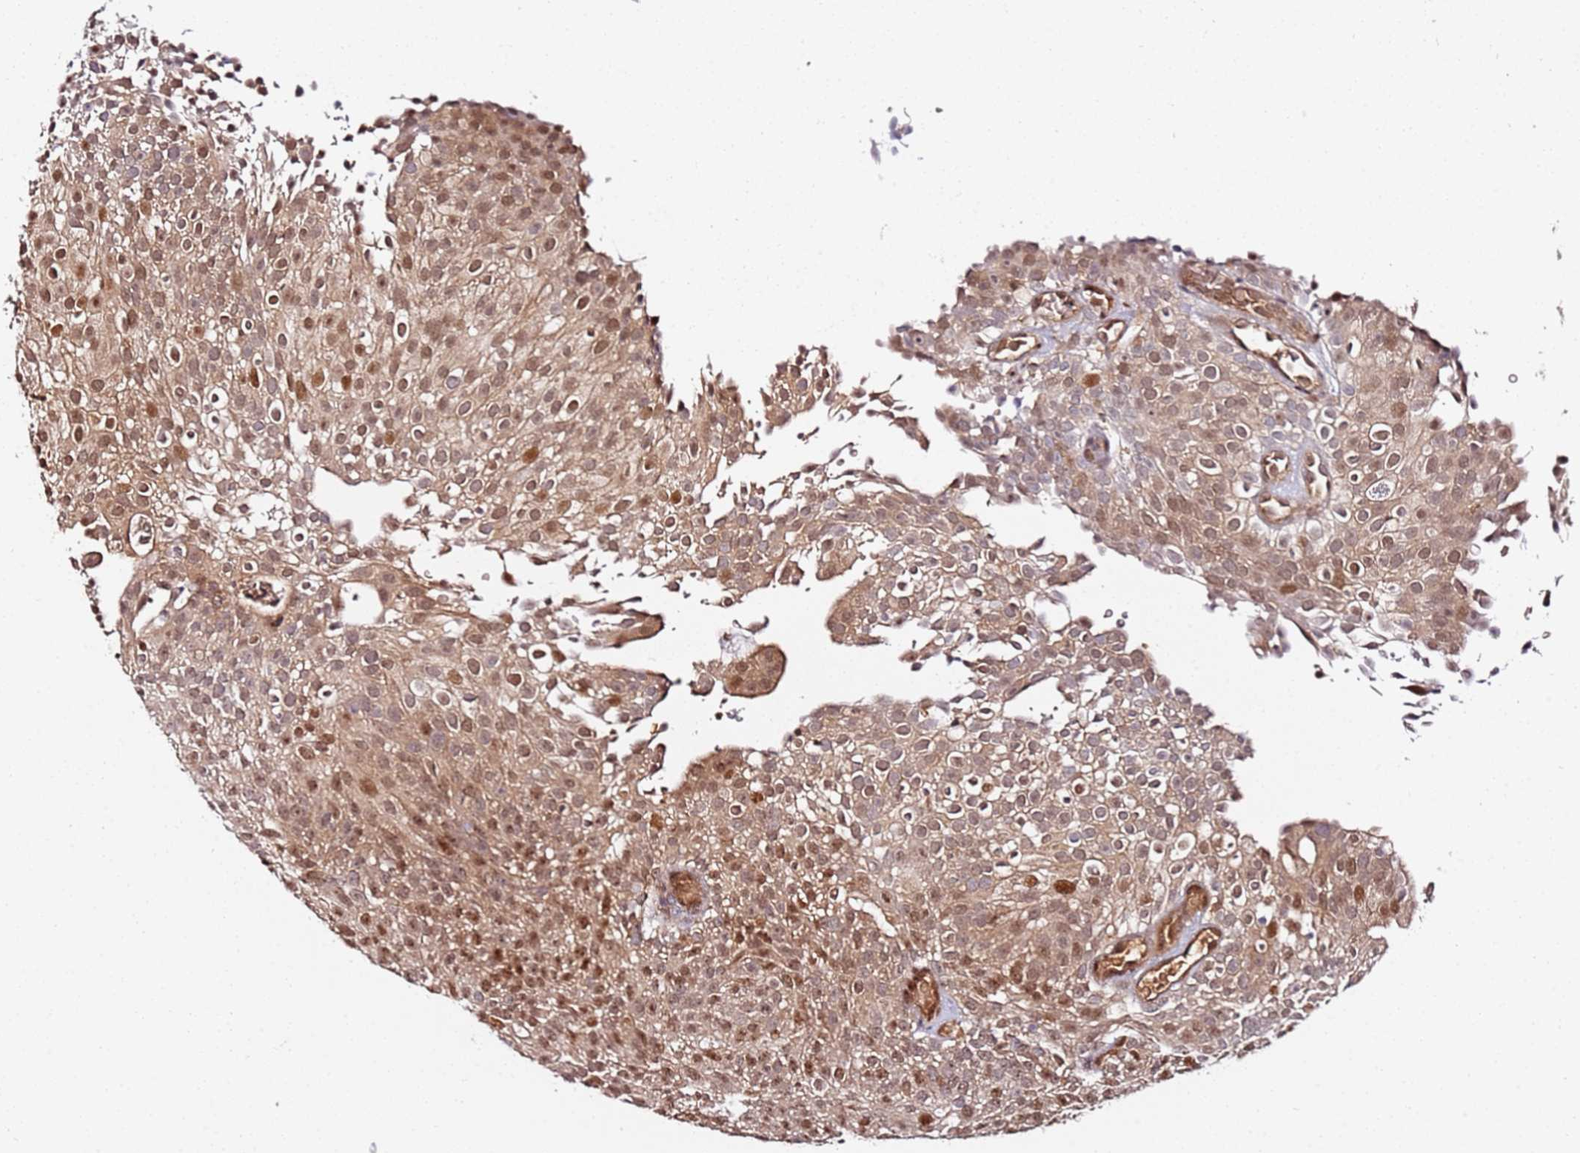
{"staining": {"intensity": "moderate", "quantity": ">75%", "location": "nuclear"}, "tissue": "urothelial cancer", "cell_type": "Tumor cells", "image_type": "cancer", "snomed": [{"axis": "morphology", "description": "Urothelial carcinoma, Low grade"}, {"axis": "topography", "description": "Urinary bladder"}], "caption": "High-power microscopy captured an IHC image of low-grade urothelial carcinoma, revealing moderate nuclear positivity in approximately >75% of tumor cells.", "gene": "RGS18", "patient": {"sex": "male", "age": 78}}